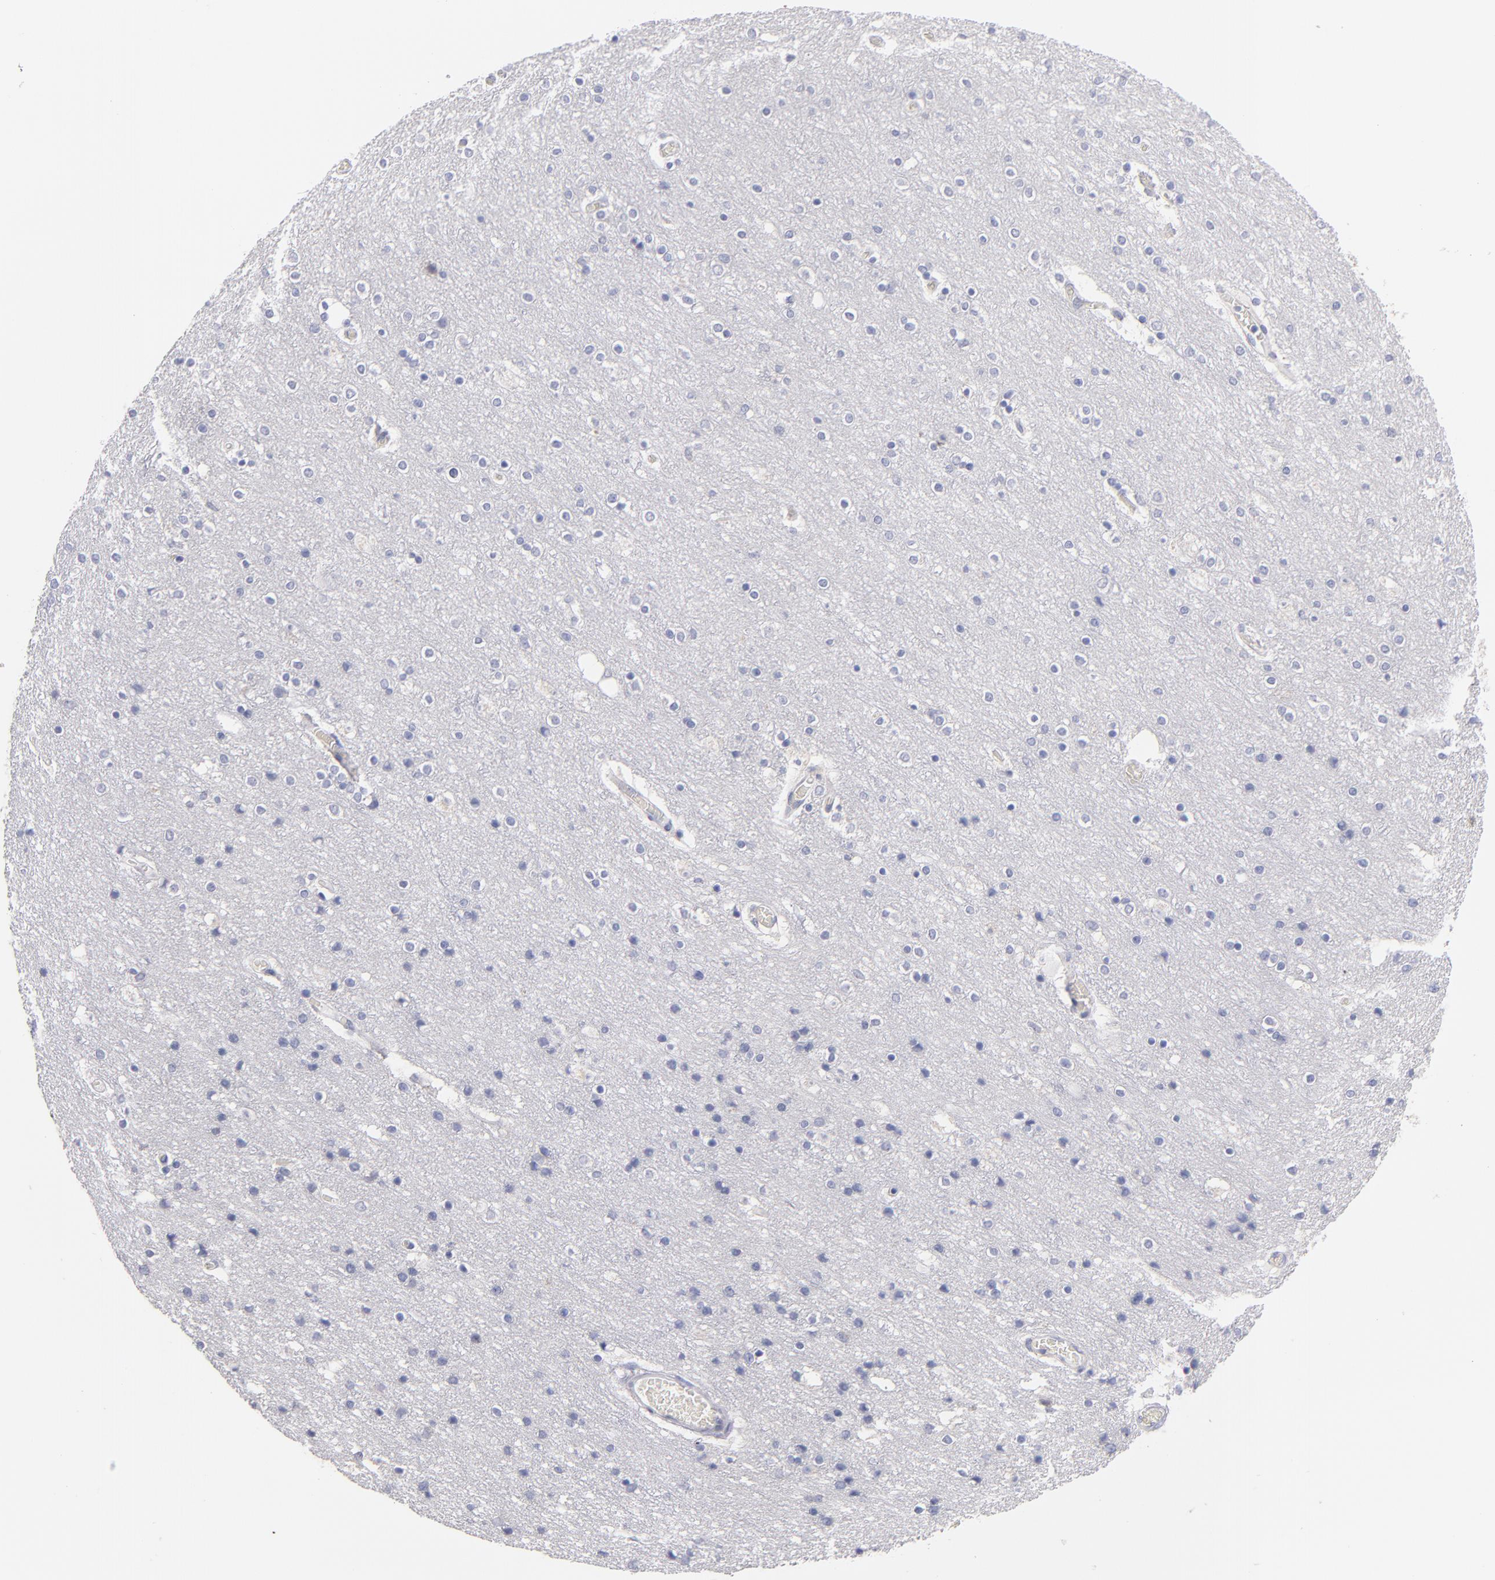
{"staining": {"intensity": "negative", "quantity": "none", "location": "none"}, "tissue": "cerebral cortex", "cell_type": "Endothelial cells", "image_type": "normal", "snomed": [{"axis": "morphology", "description": "Normal tissue, NOS"}, {"axis": "topography", "description": "Cerebral cortex"}], "caption": "Immunohistochemistry of unremarkable cerebral cortex shows no expression in endothelial cells.", "gene": "PLVAP", "patient": {"sex": "female", "age": 54}}